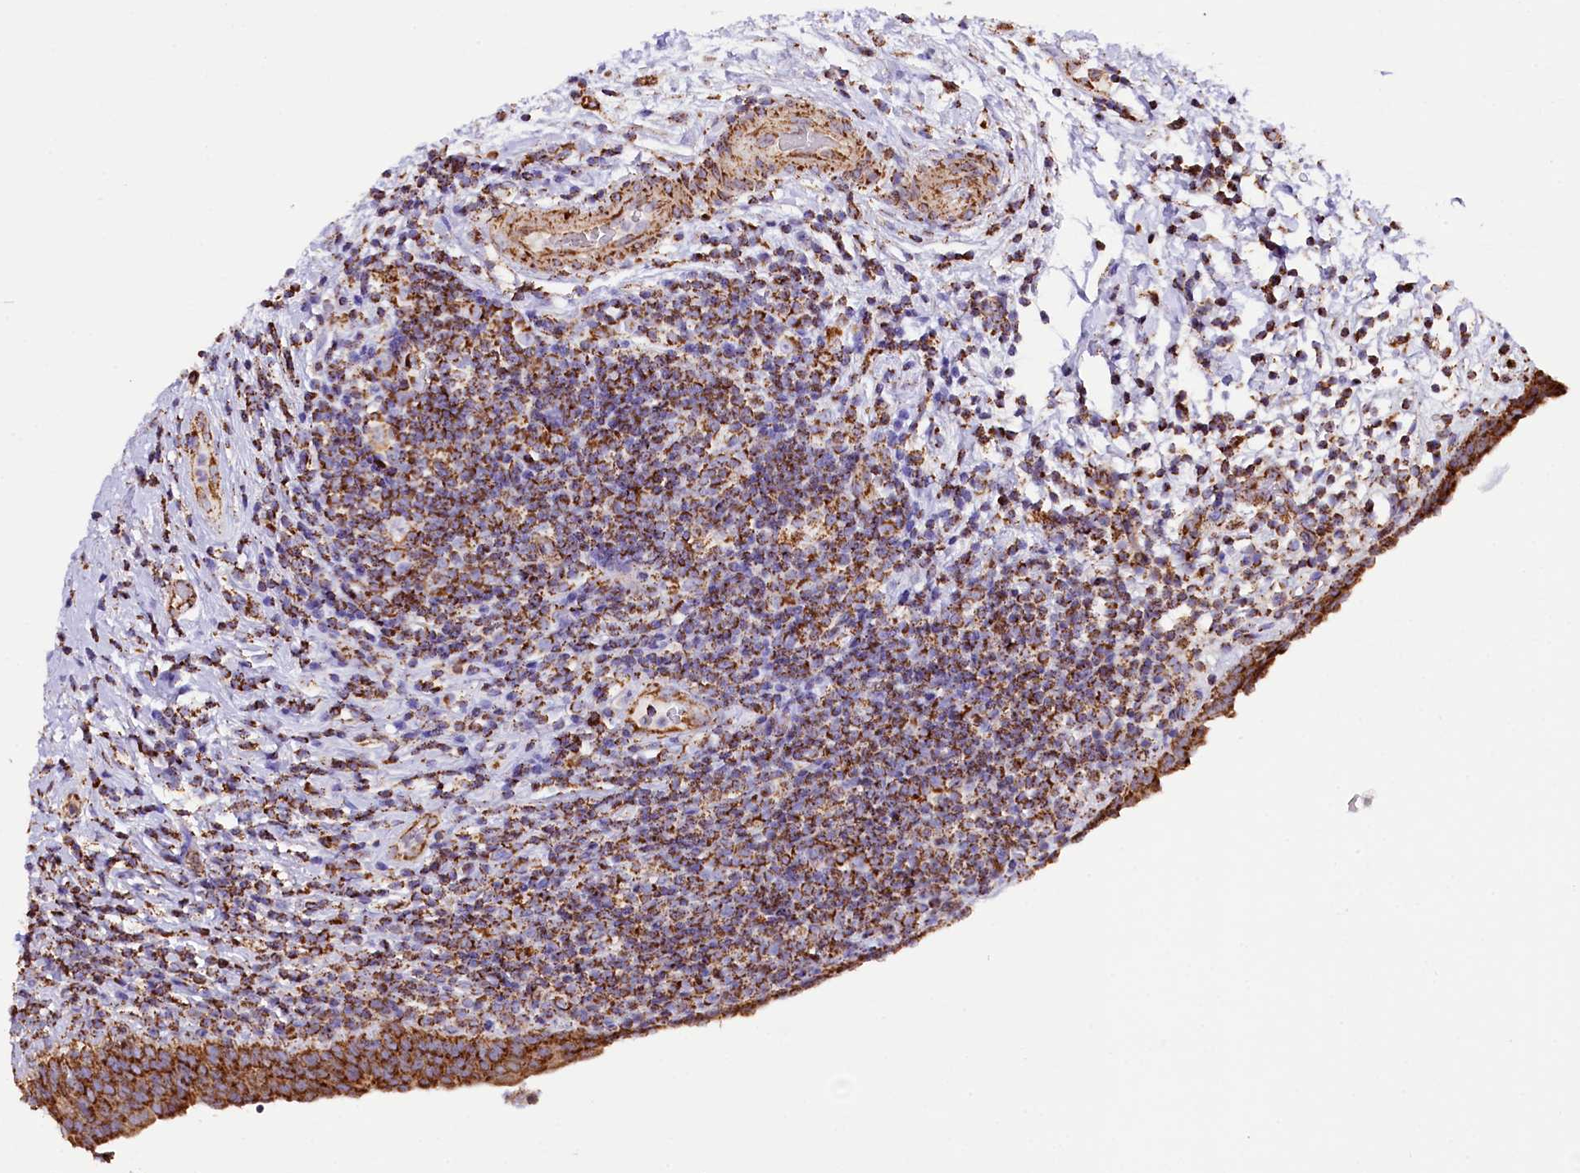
{"staining": {"intensity": "strong", "quantity": ">75%", "location": "cytoplasmic/membranous"}, "tissue": "urinary bladder", "cell_type": "Urothelial cells", "image_type": "normal", "snomed": [{"axis": "morphology", "description": "Normal tissue, NOS"}, {"axis": "topography", "description": "Urinary bladder"}], "caption": "Immunohistochemistry photomicrograph of benign urinary bladder: human urinary bladder stained using immunohistochemistry reveals high levels of strong protein expression localized specifically in the cytoplasmic/membranous of urothelial cells, appearing as a cytoplasmic/membranous brown color.", "gene": "APLP2", "patient": {"sex": "male", "age": 83}}